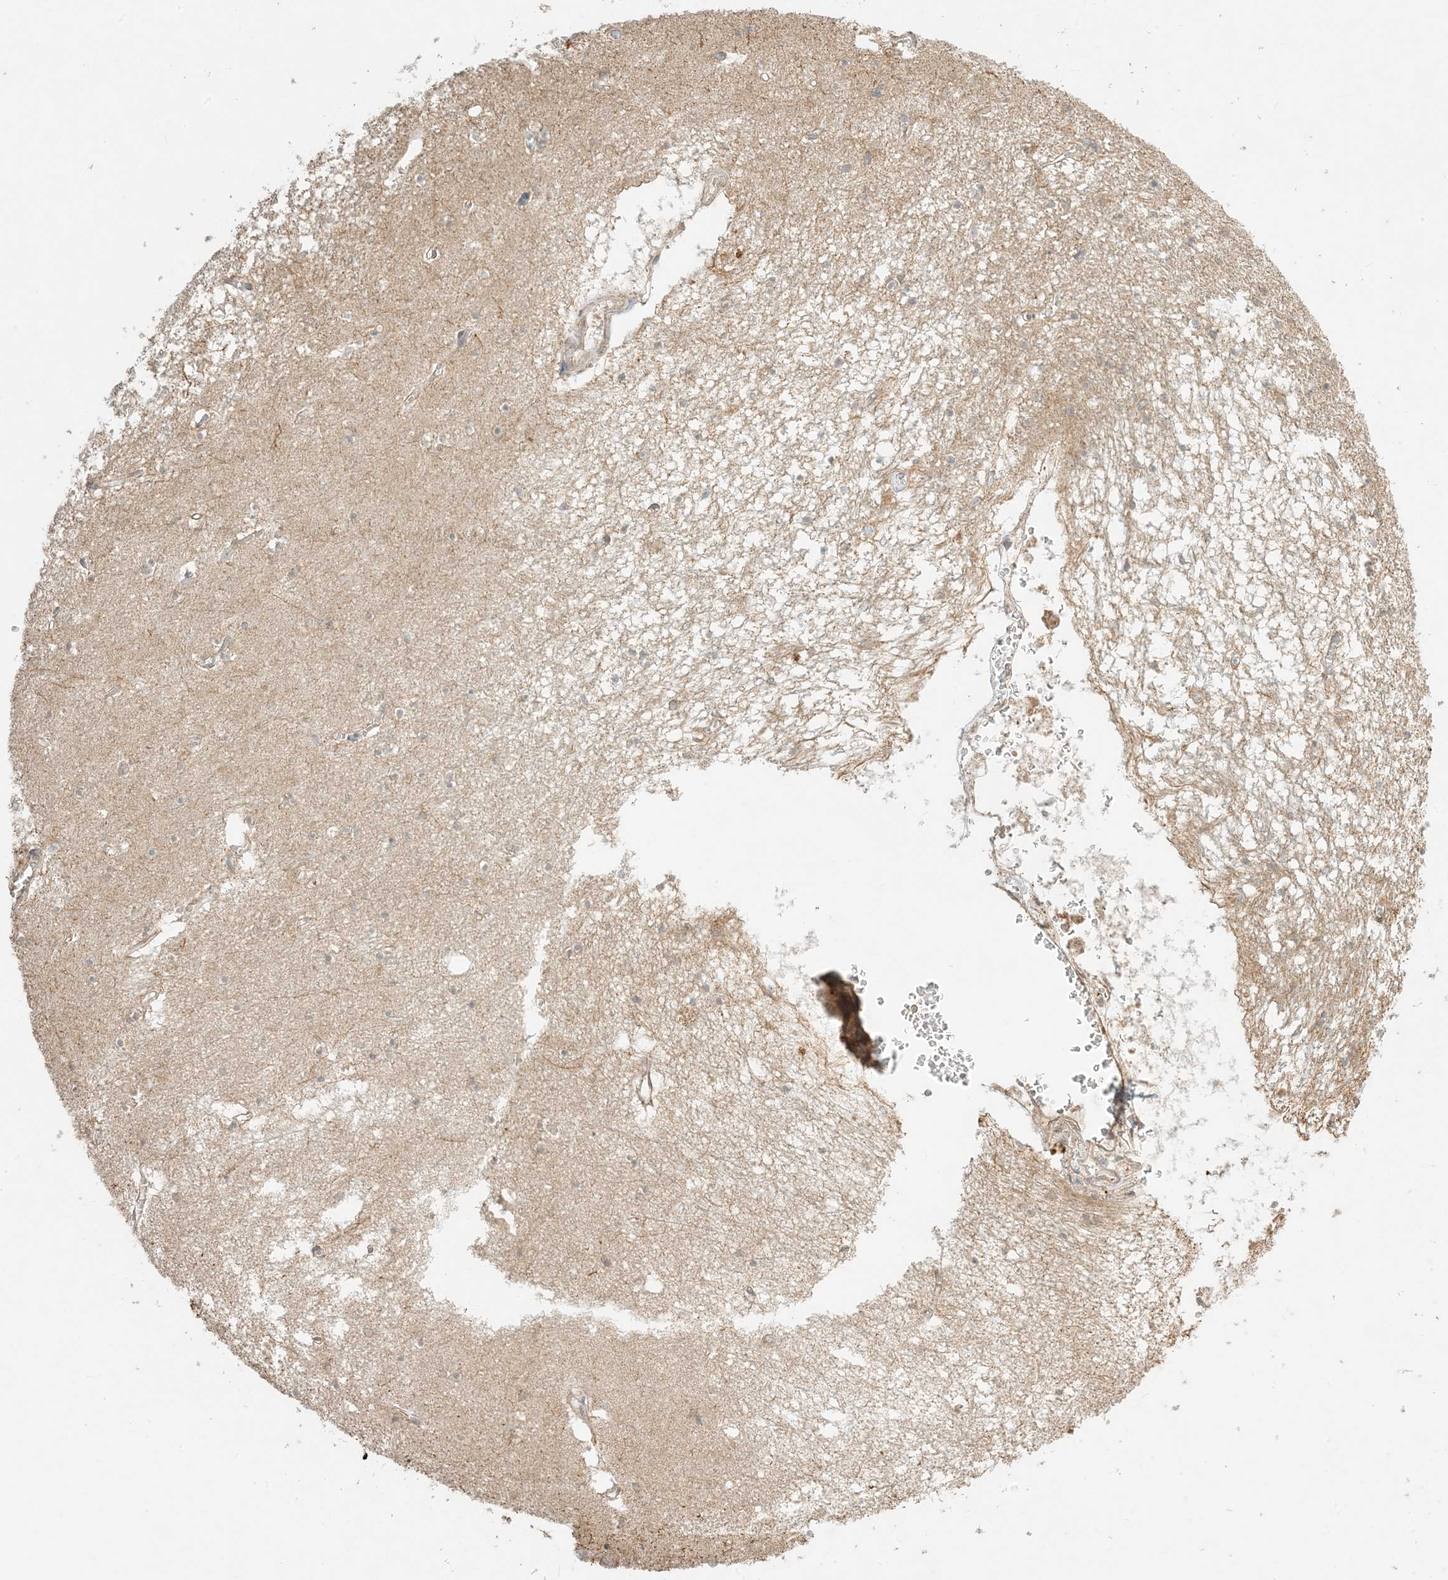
{"staining": {"intensity": "moderate", "quantity": "<25%", "location": "cytoplasmic/membranous"}, "tissue": "hippocampus", "cell_type": "Glial cells", "image_type": "normal", "snomed": [{"axis": "morphology", "description": "Normal tissue, NOS"}, {"axis": "topography", "description": "Hippocampus"}], "caption": "IHC of unremarkable hippocampus shows low levels of moderate cytoplasmic/membranous staining in approximately <25% of glial cells. (DAB IHC with brightfield microscopy, high magnification).", "gene": "MCOLN1", "patient": {"sex": "male", "age": 70}}